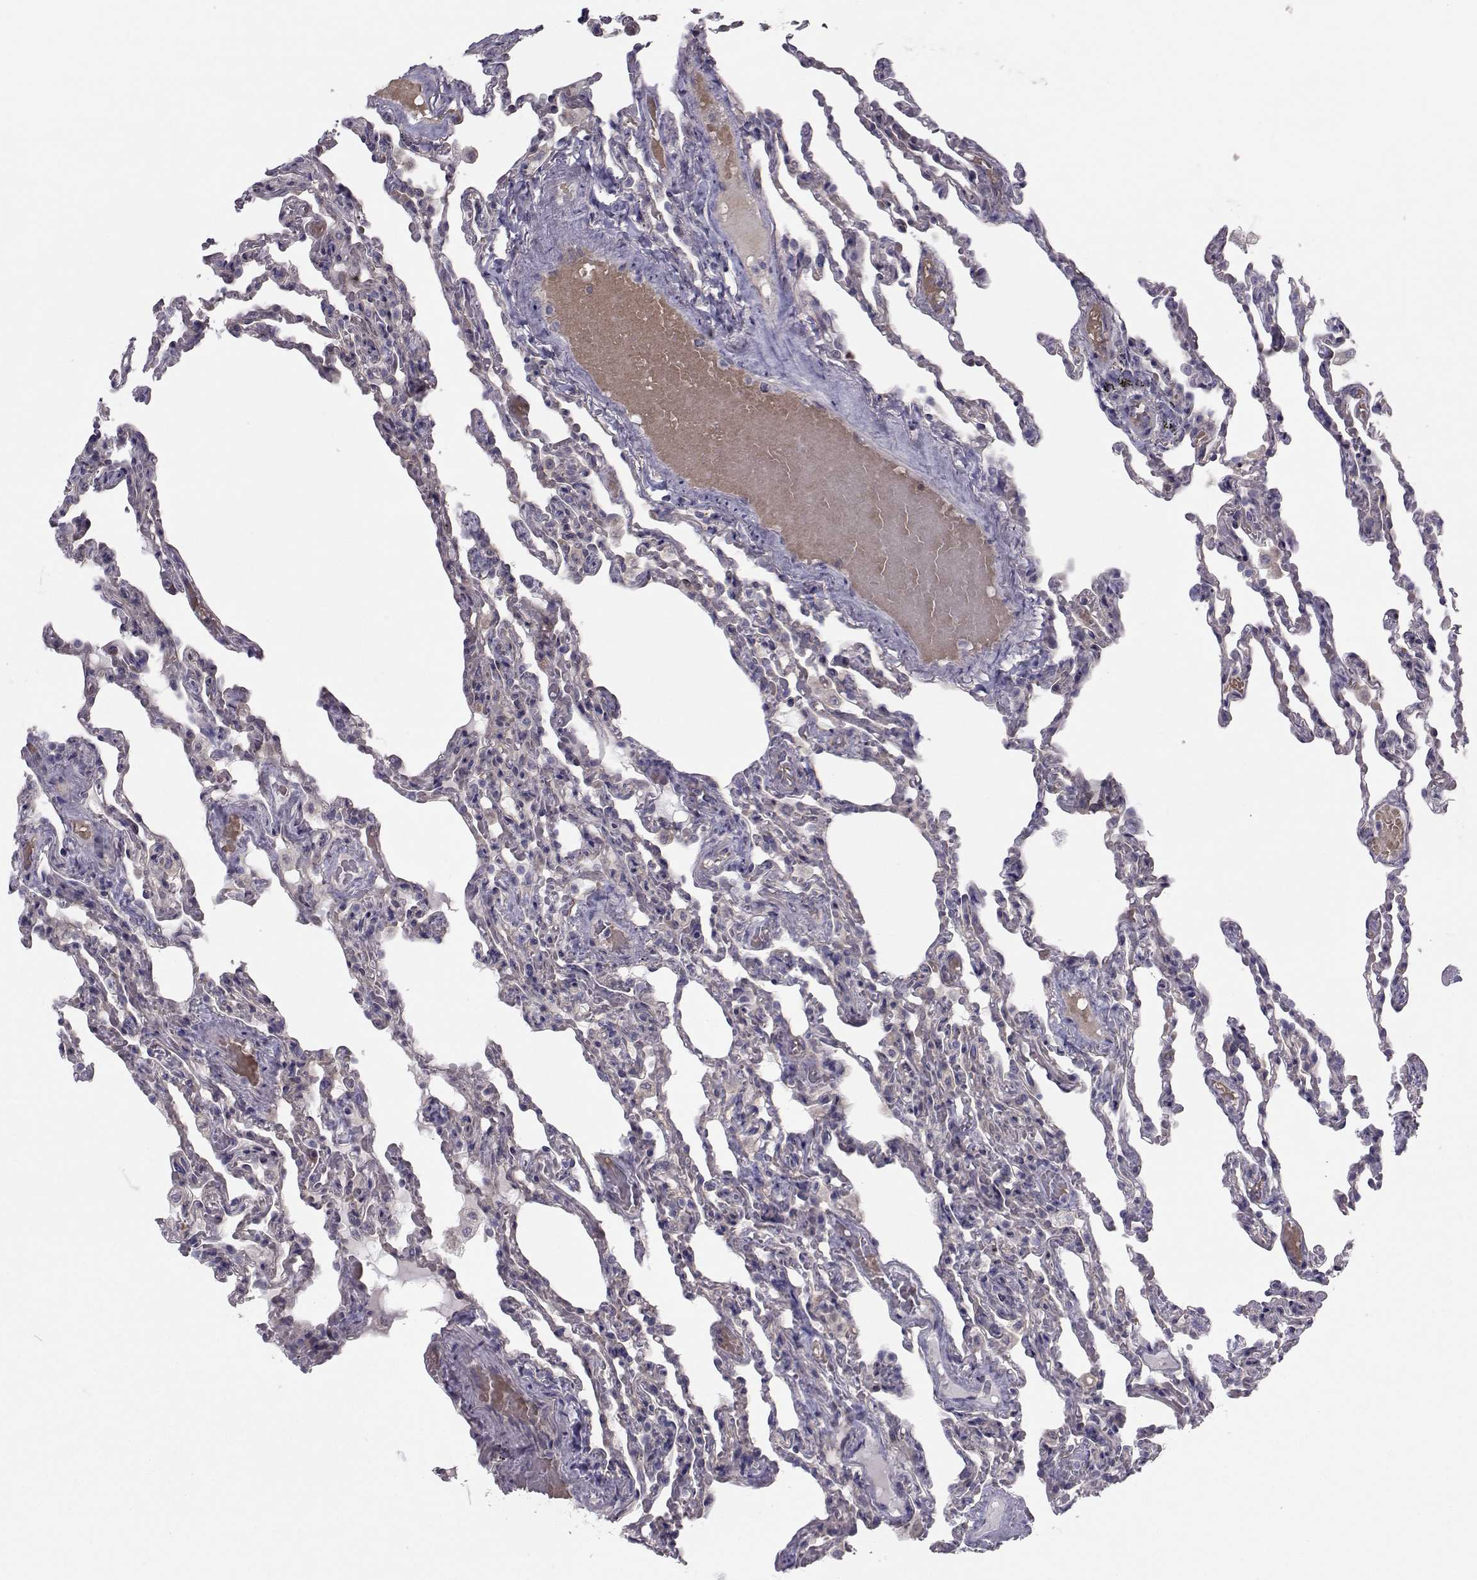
{"staining": {"intensity": "negative", "quantity": "none", "location": "none"}, "tissue": "lung", "cell_type": "Alveolar cells", "image_type": "normal", "snomed": [{"axis": "morphology", "description": "Normal tissue, NOS"}, {"axis": "topography", "description": "Lung"}], "caption": "Immunohistochemistry (IHC) photomicrograph of unremarkable human lung stained for a protein (brown), which displays no expression in alveolar cells.", "gene": "GARIN3", "patient": {"sex": "female", "age": 43}}